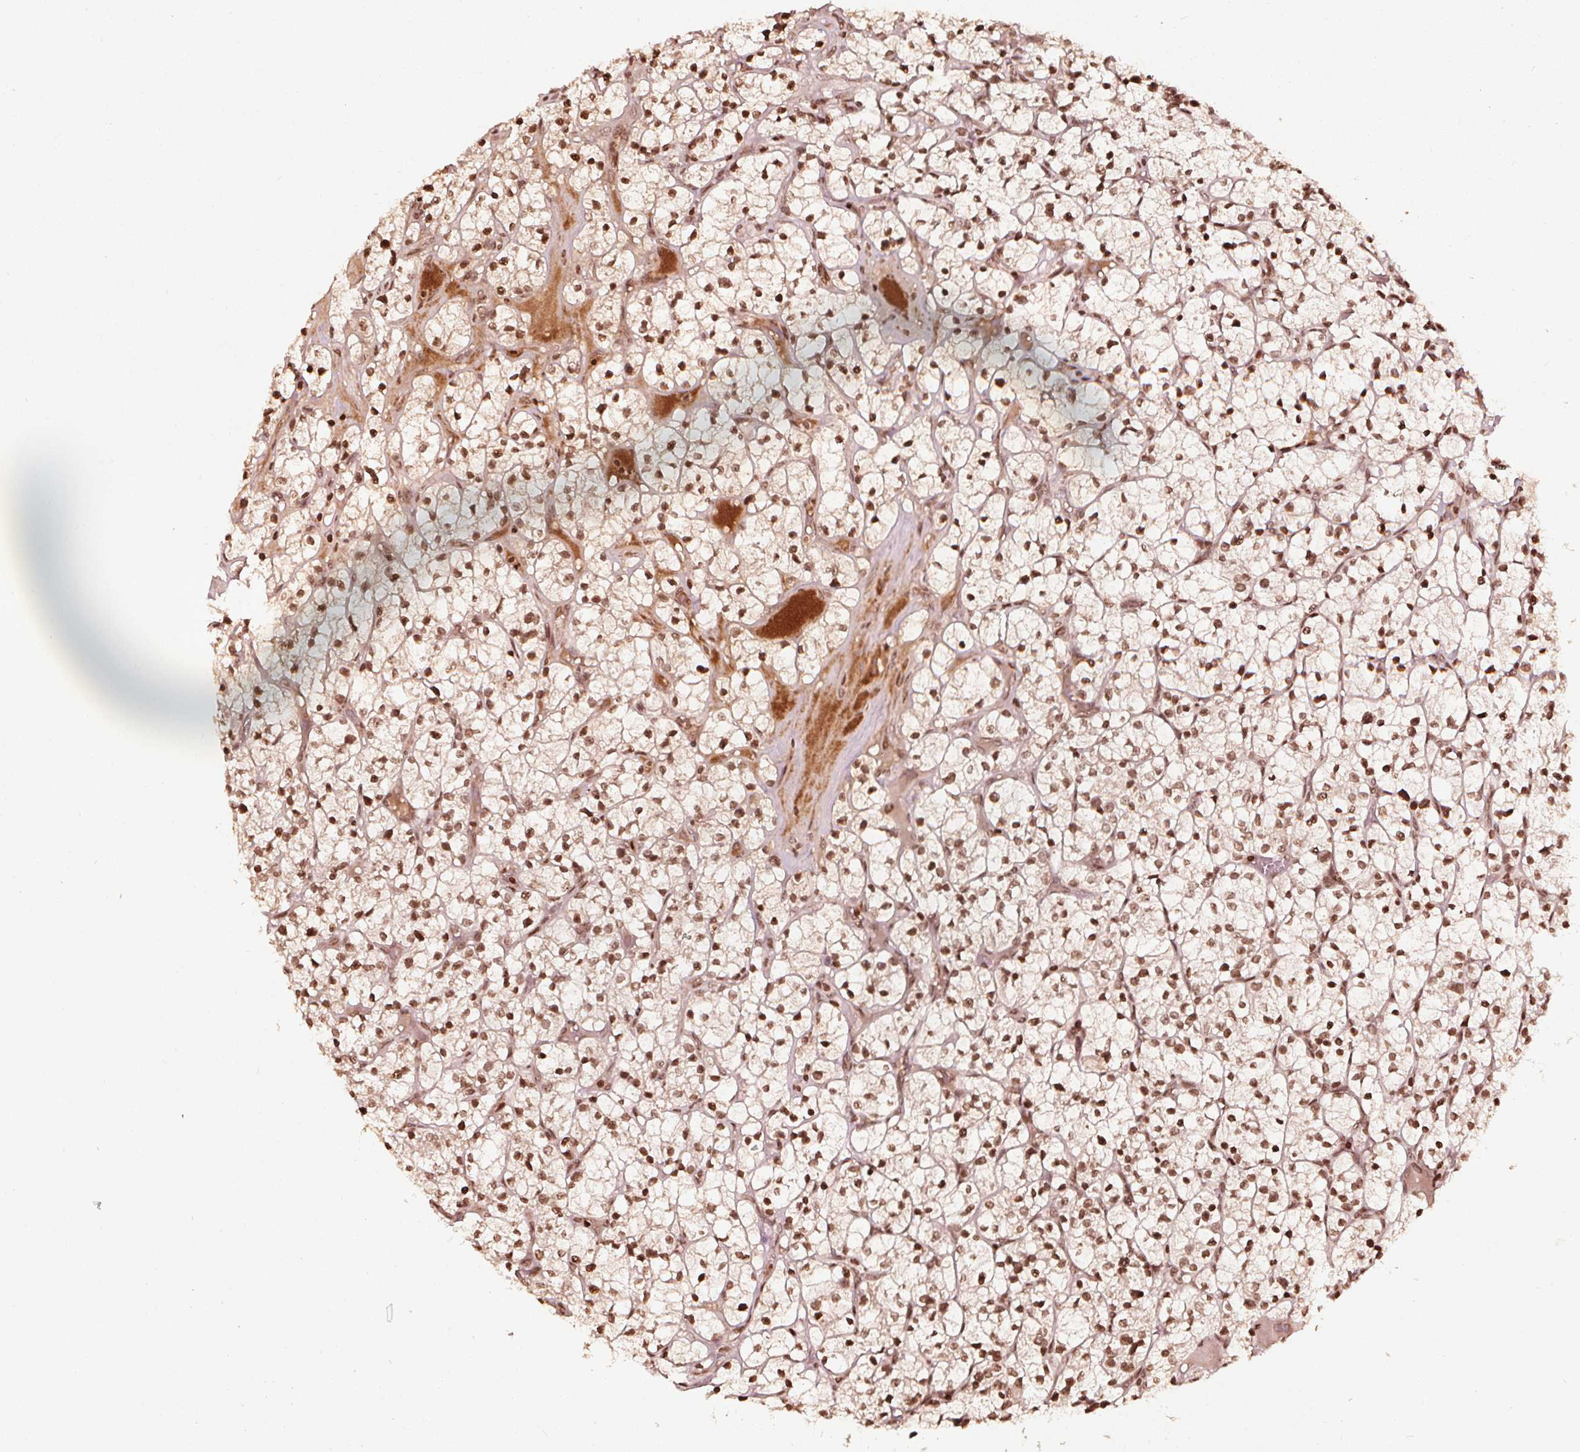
{"staining": {"intensity": "strong", "quantity": ">75%", "location": "nuclear"}, "tissue": "renal cancer", "cell_type": "Tumor cells", "image_type": "cancer", "snomed": [{"axis": "morphology", "description": "Adenocarcinoma, NOS"}, {"axis": "topography", "description": "Kidney"}], "caption": "Immunohistochemistry (IHC) (DAB (3,3'-diaminobenzidine)) staining of renal cancer (adenocarcinoma) exhibits strong nuclear protein positivity in about >75% of tumor cells.", "gene": "H3C14", "patient": {"sex": "female", "age": 64}}